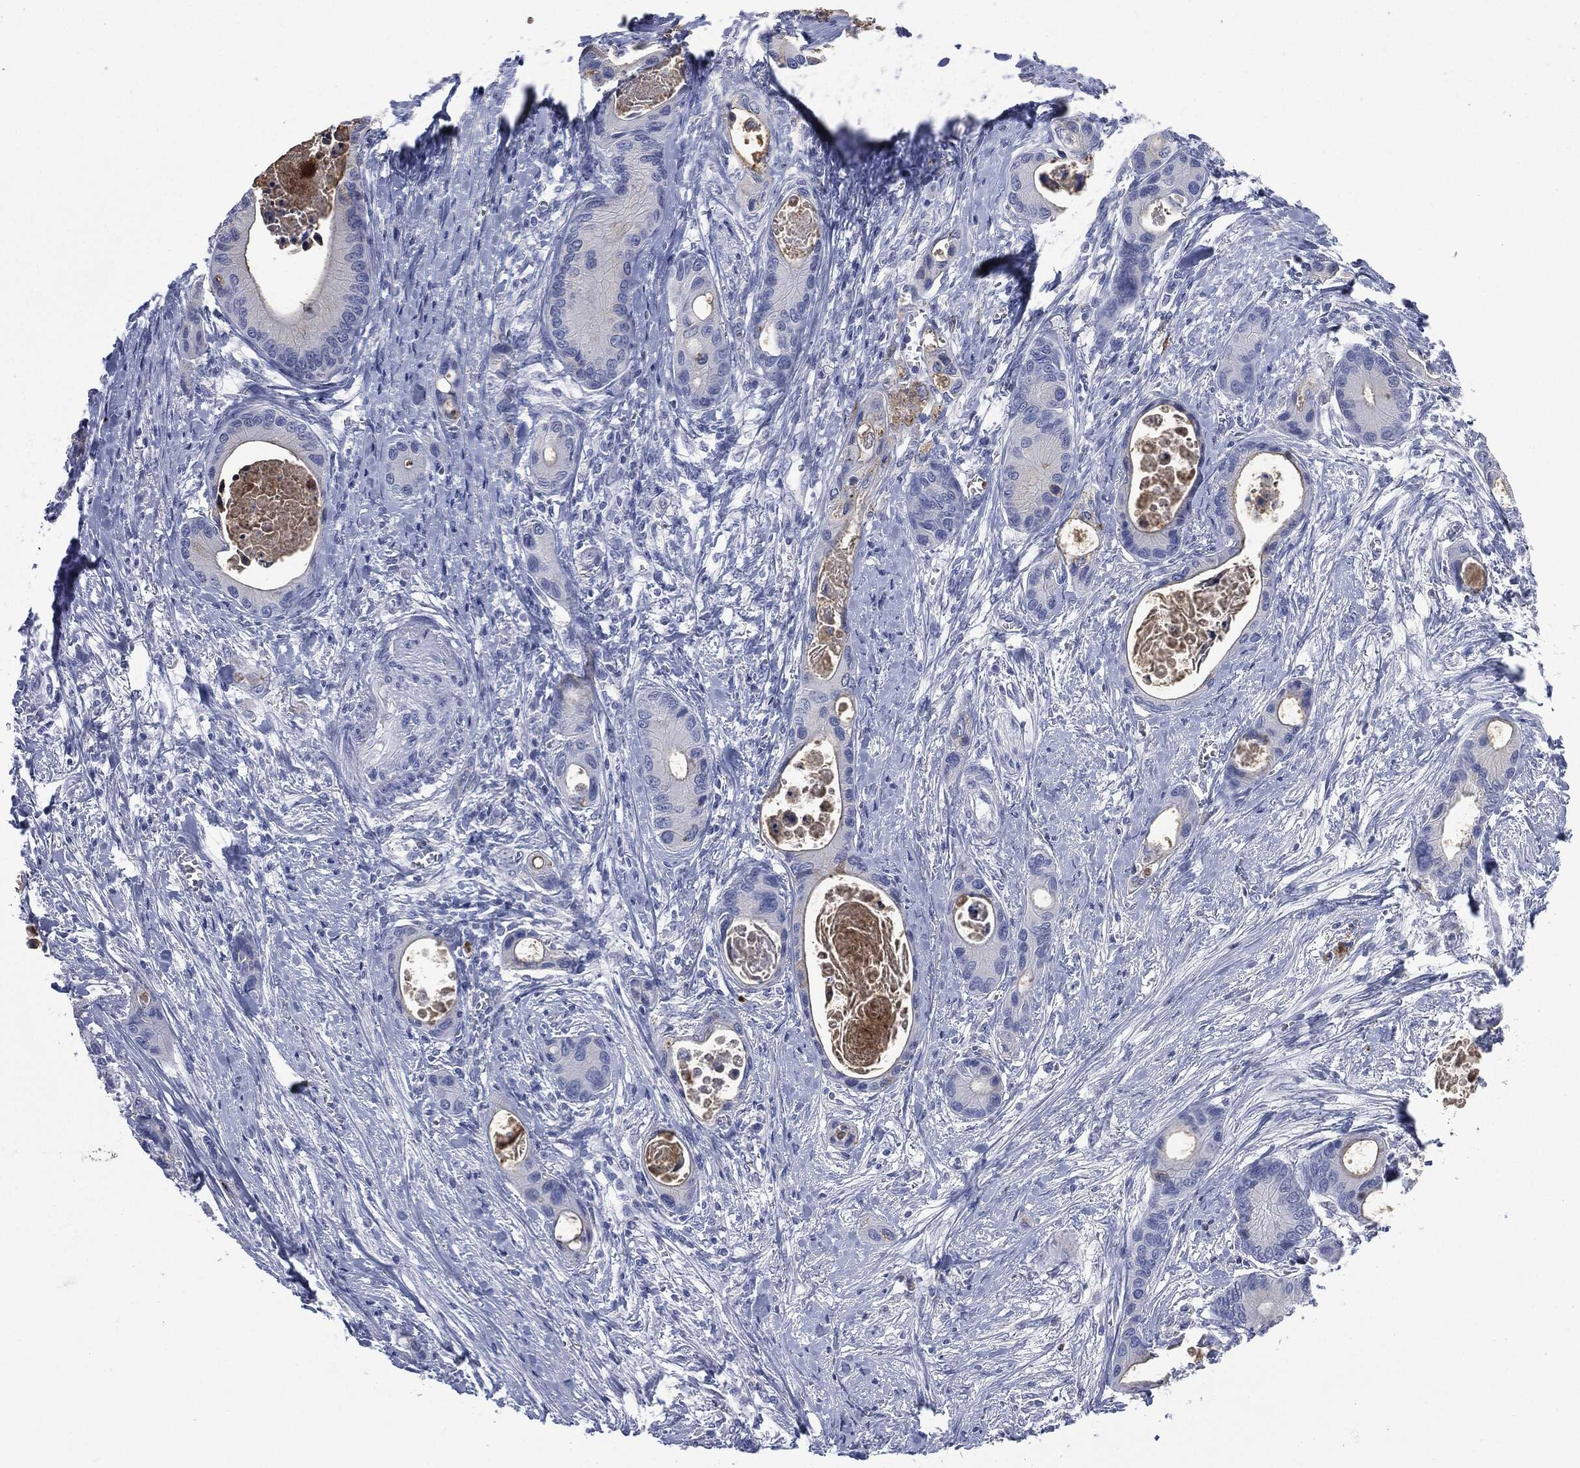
{"staining": {"intensity": "negative", "quantity": "none", "location": "none"}, "tissue": "colorectal cancer", "cell_type": "Tumor cells", "image_type": "cancer", "snomed": [{"axis": "morphology", "description": "Adenocarcinoma, NOS"}, {"axis": "topography", "description": "Colon"}], "caption": "A high-resolution histopathology image shows immunohistochemistry (IHC) staining of colorectal cancer, which demonstrates no significant positivity in tumor cells.", "gene": "CEACAM8", "patient": {"sex": "female", "age": 78}}